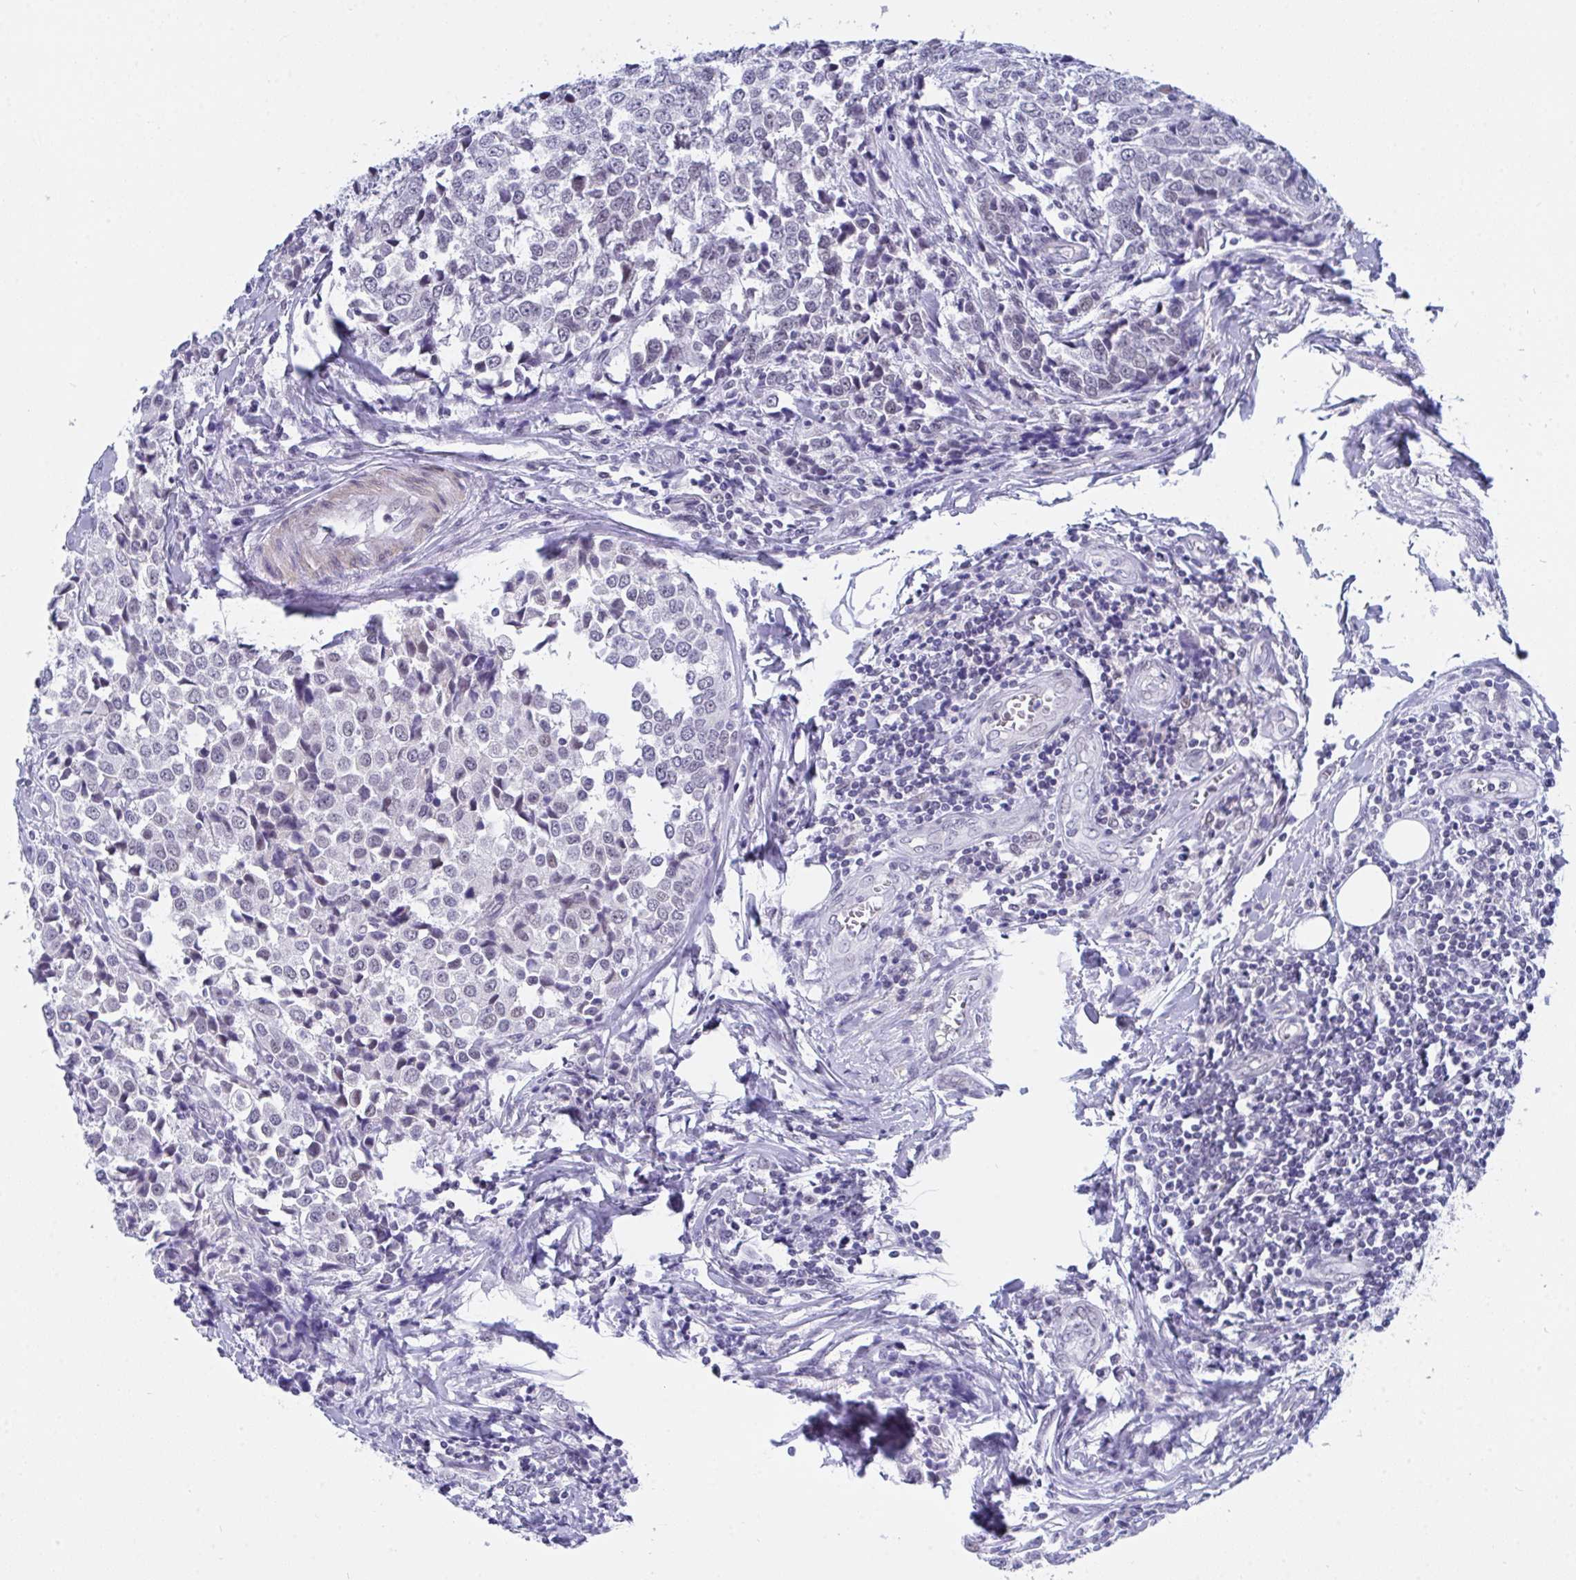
{"staining": {"intensity": "negative", "quantity": "none", "location": "none"}, "tissue": "breast cancer", "cell_type": "Tumor cells", "image_type": "cancer", "snomed": [{"axis": "morphology", "description": "Duct carcinoma"}, {"axis": "topography", "description": "Breast"}], "caption": "A photomicrograph of breast cancer (invasive ductal carcinoma) stained for a protein displays no brown staining in tumor cells.", "gene": "FBXL22", "patient": {"sex": "female", "age": 80}}